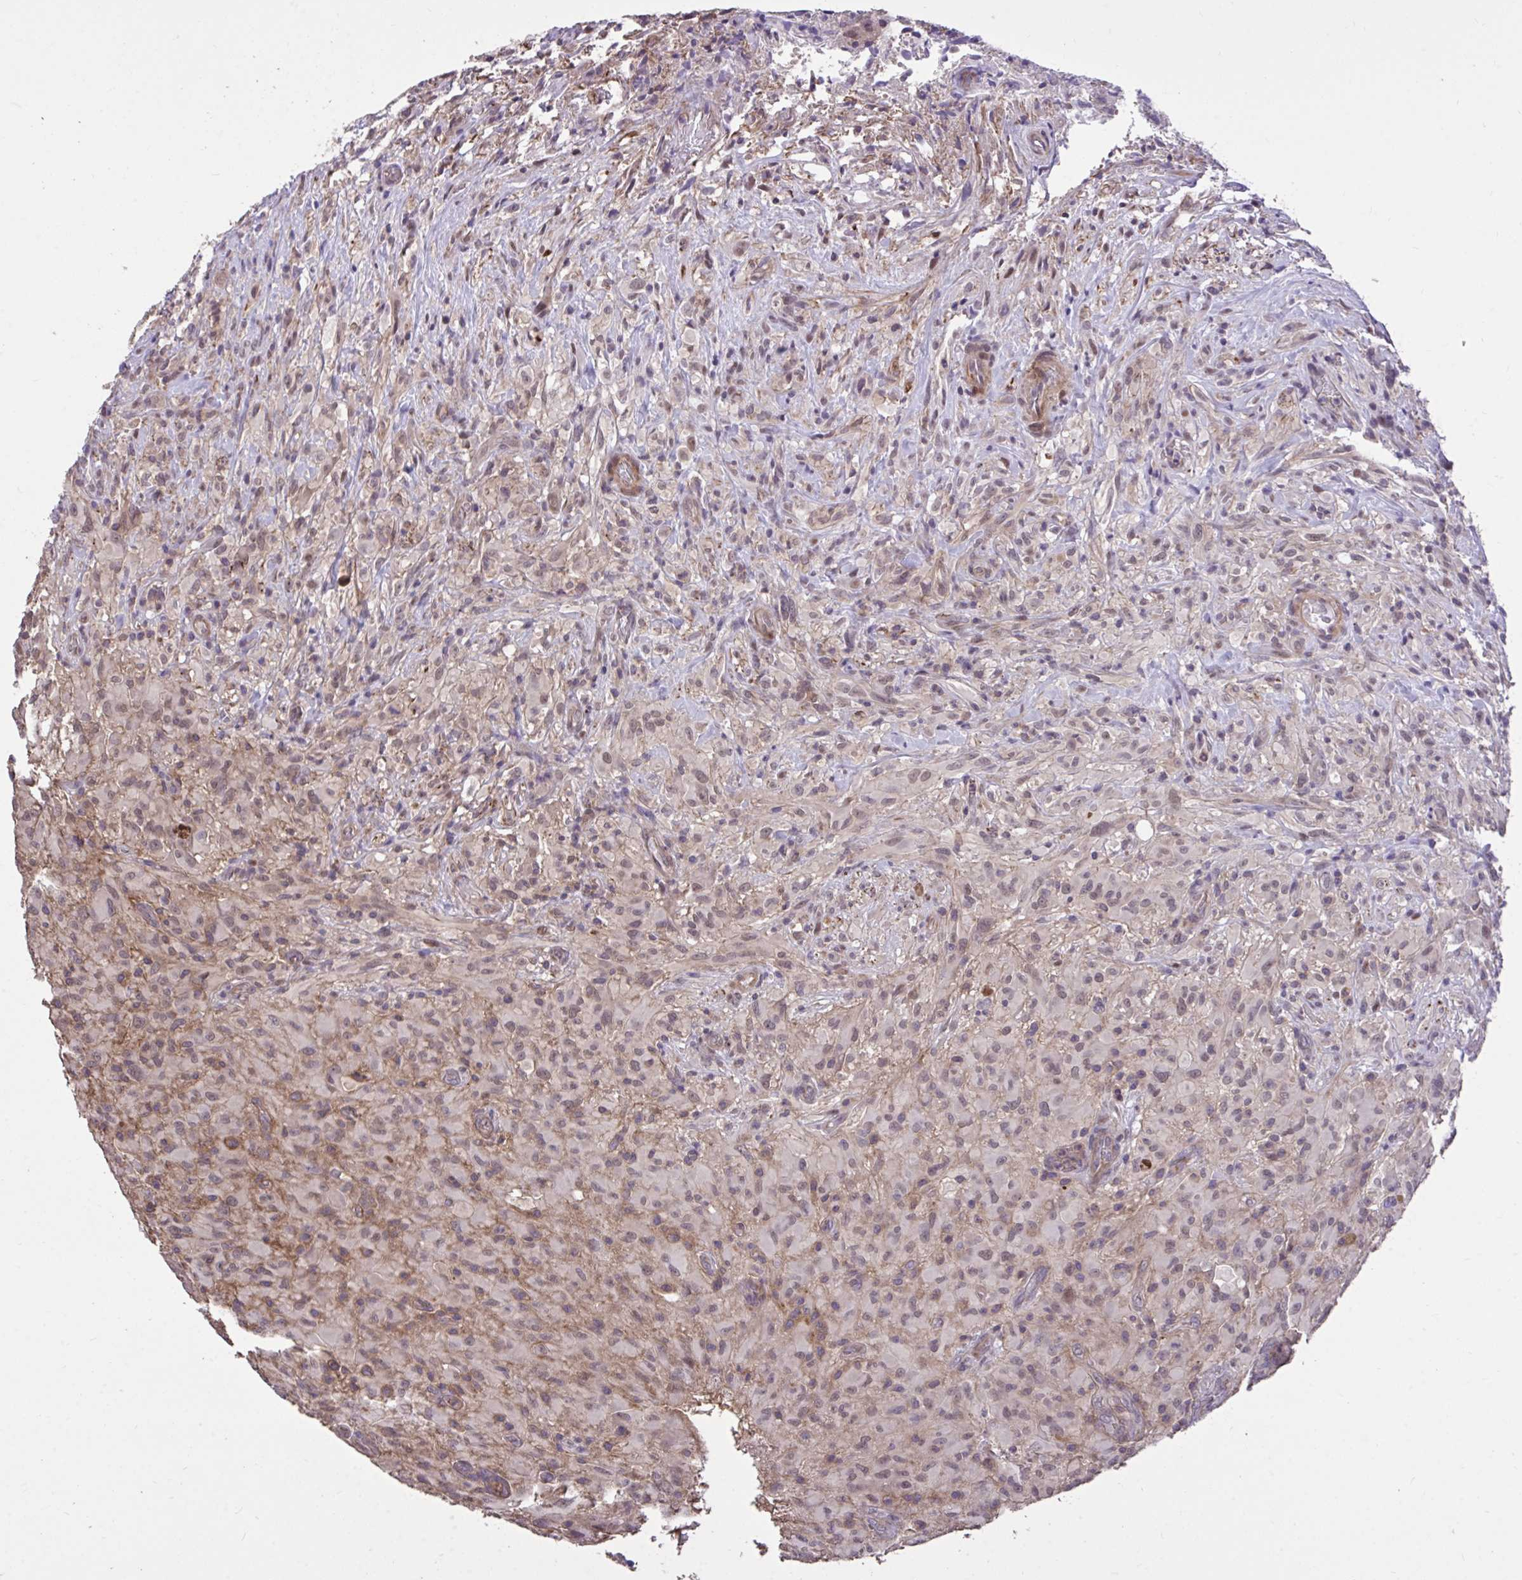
{"staining": {"intensity": "weak", "quantity": "25%-75%", "location": "cytoplasmic/membranous,nuclear"}, "tissue": "glioma", "cell_type": "Tumor cells", "image_type": "cancer", "snomed": [{"axis": "morphology", "description": "Glioma, malignant, High grade"}, {"axis": "topography", "description": "Brain"}], "caption": "A brown stain labels weak cytoplasmic/membranous and nuclear expression of a protein in glioma tumor cells.", "gene": "IGFL2", "patient": {"sex": "male", "age": 71}}